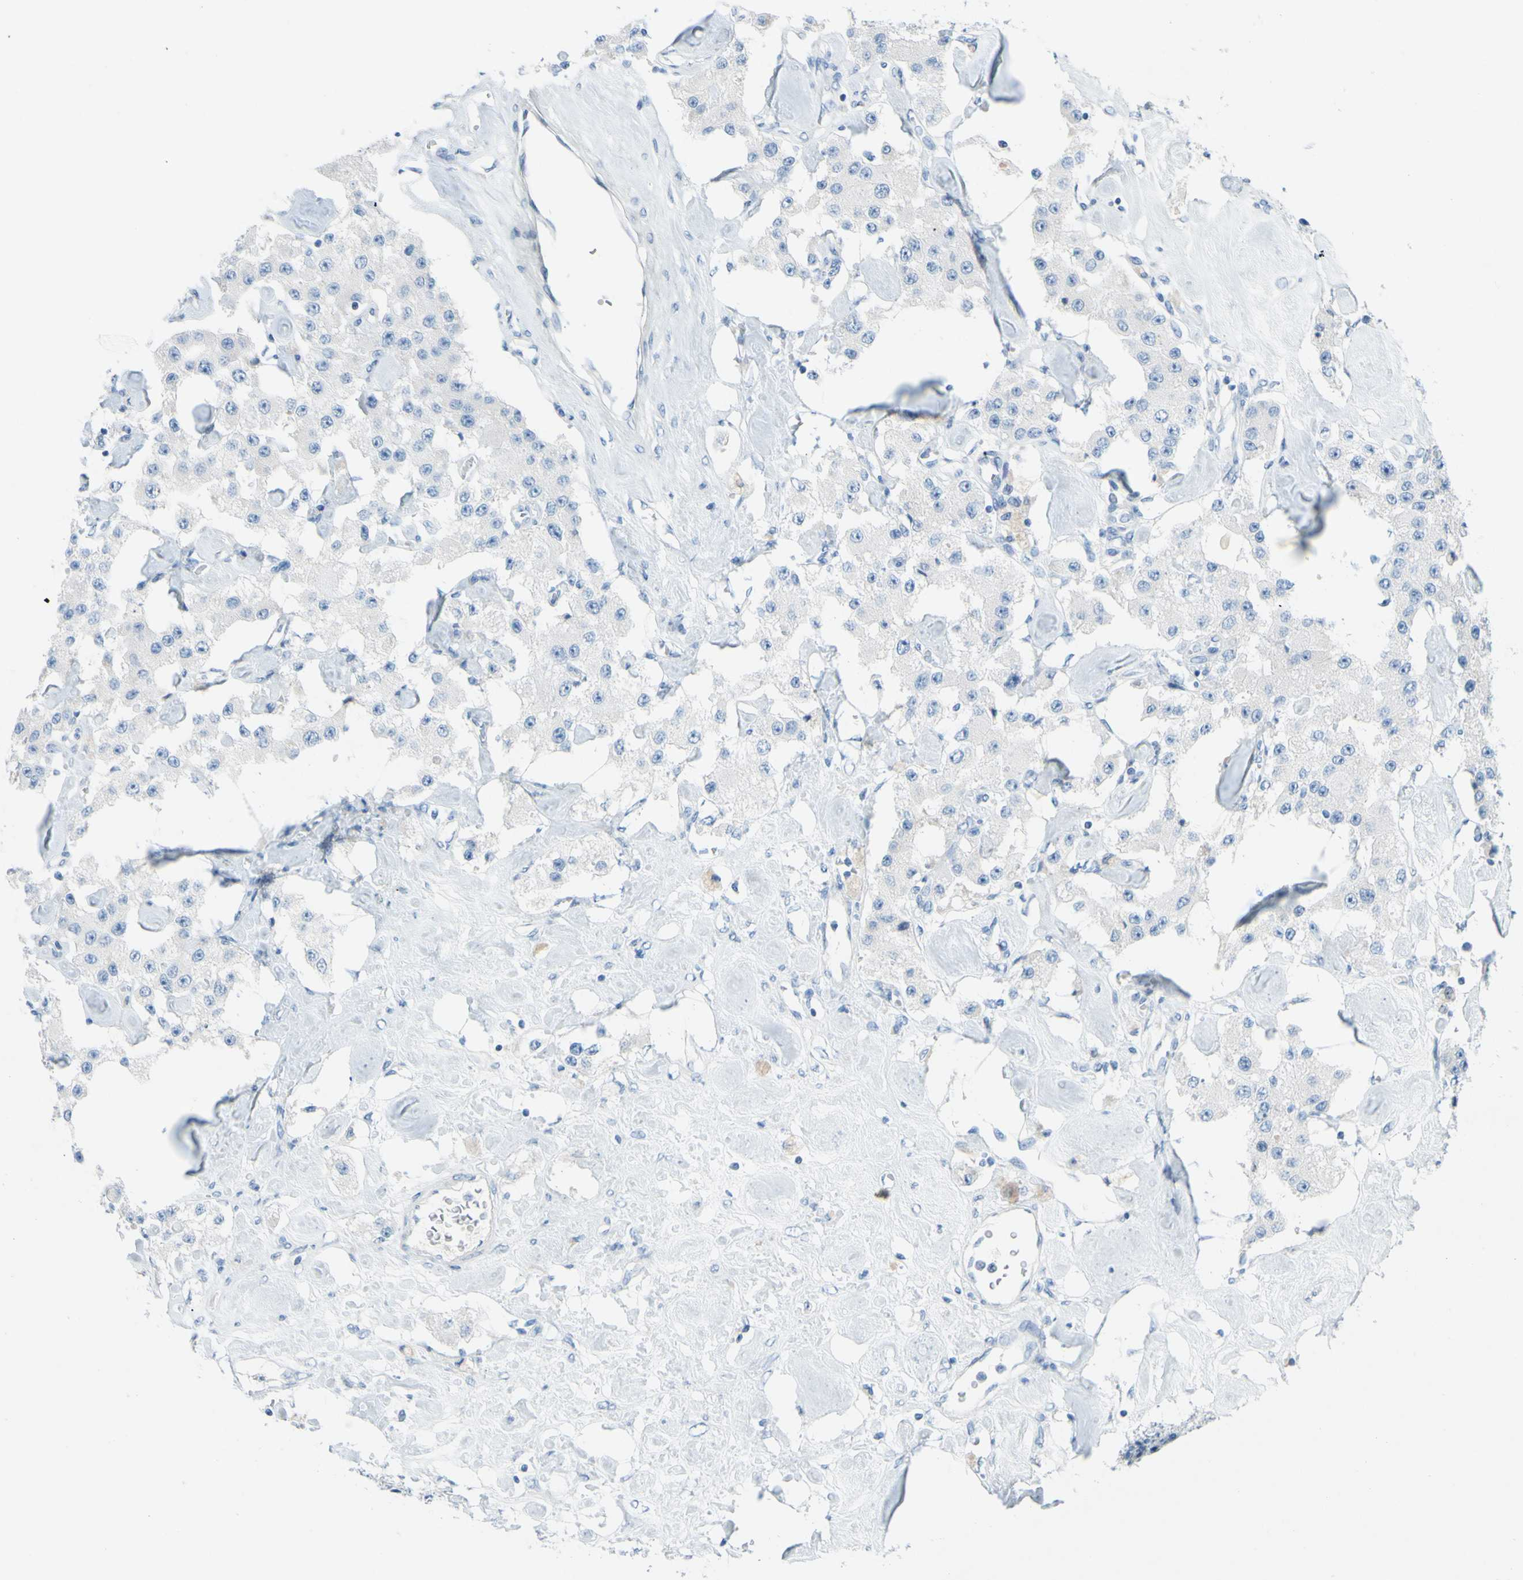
{"staining": {"intensity": "negative", "quantity": "none", "location": "none"}, "tissue": "carcinoid", "cell_type": "Tumor cells", "image_type": "cancer", "snomed": [{"axis": "morphology", "description": "Carcinoid, malignant, NOS"}, {"axis": "topography", "description": "Pancreas"}], "caption": "Malignant carcinoid was stained to show a protein in brown. There is no significant staining in tumor cells.", "gene": "SLC1A2", "patient": {"sex": "male", "age": 41}}